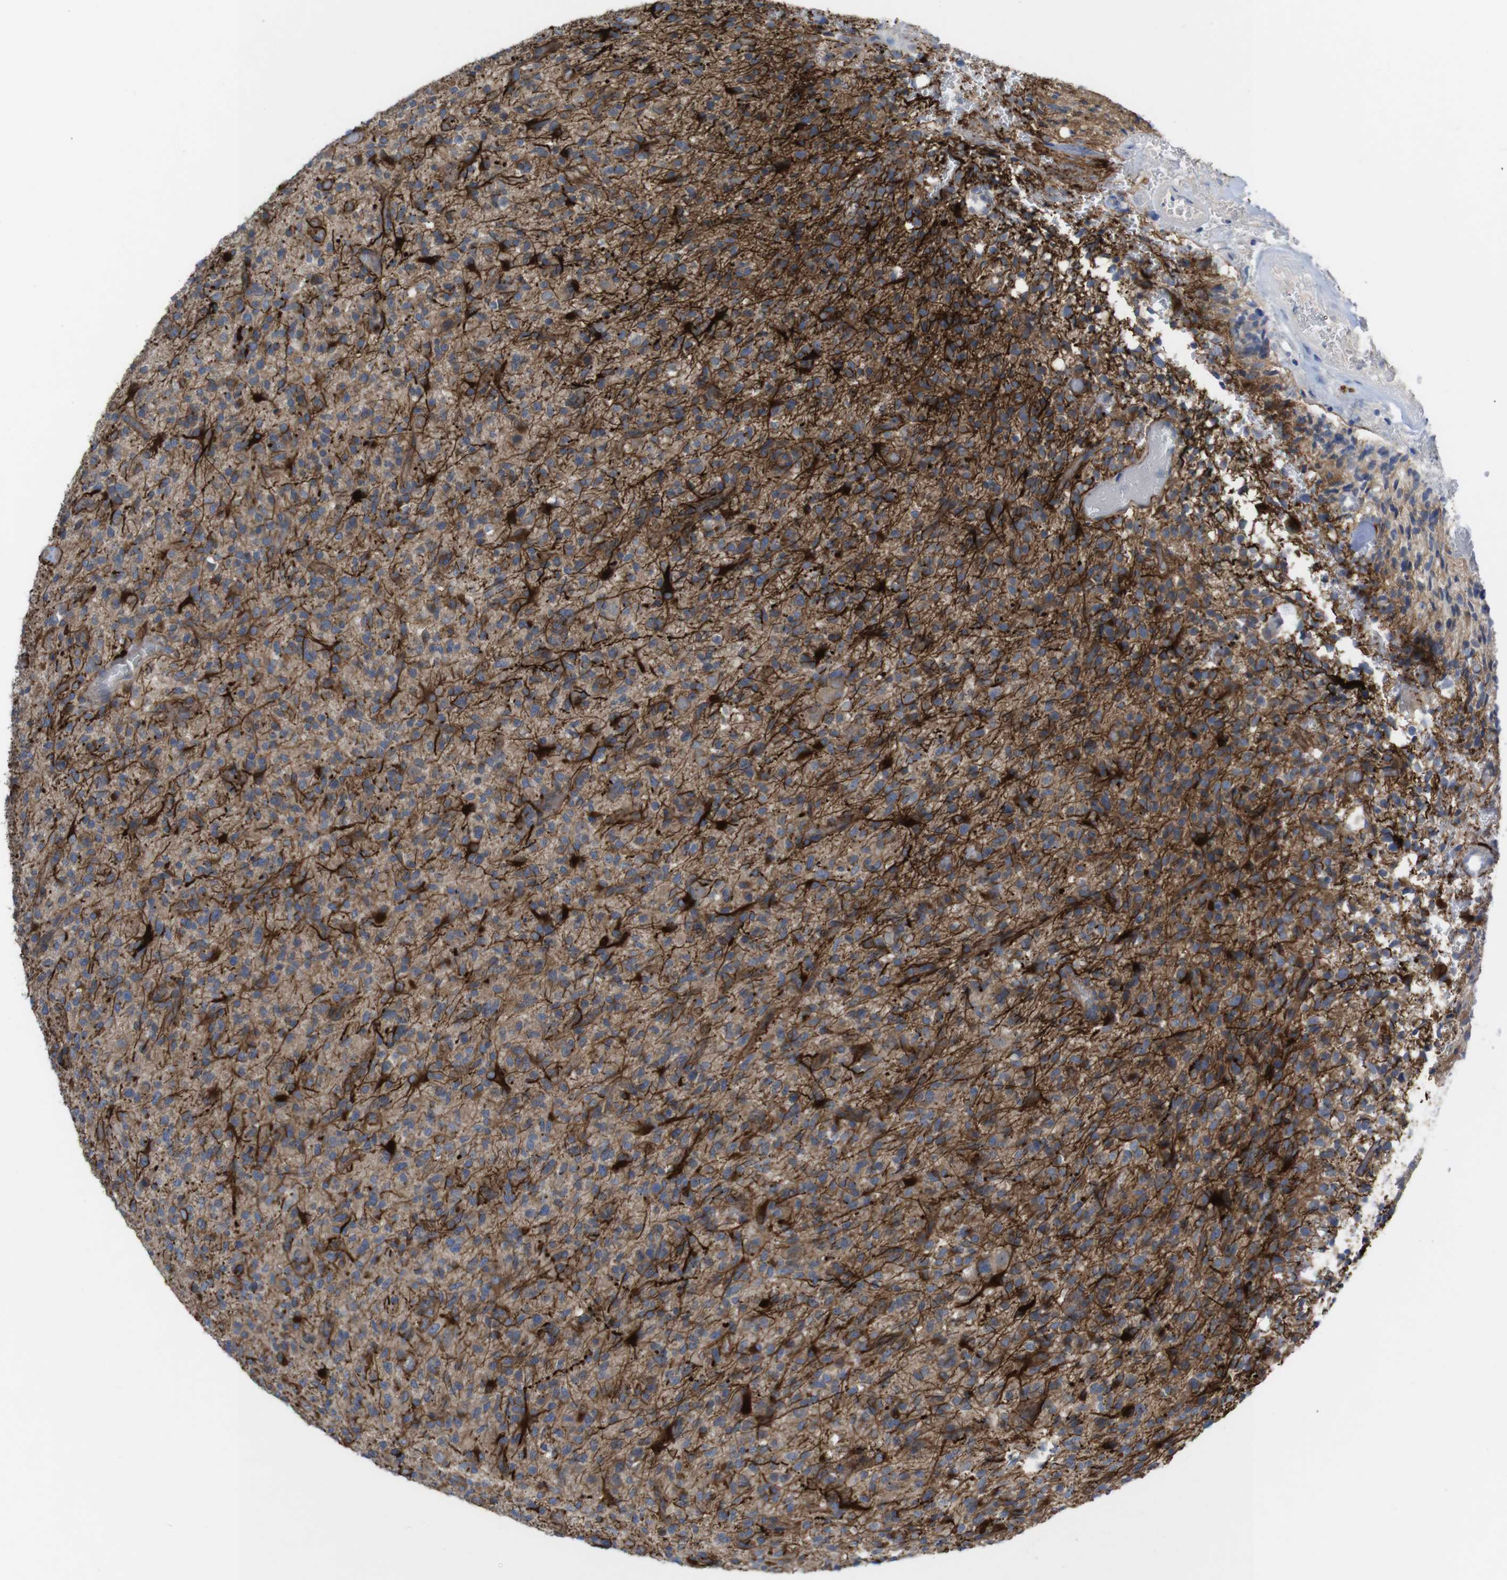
{"staining": {"intensity": "strong", "quantity": ">75%", "location": "cytoplasmic/membranous"}, "tissue": "glioma", "cell_type": "Tumor cells", "image_type": "cancer", "snomed": [{"axis": "morphology", "description": "Glioma, malignant, High grade"}, {"axis": "topography", "description": "Brain"}], "caption": "Brown immunohistochemical staining in human malignant glioma (high-grade) displays strong cytoplasmic/membranous staining in about >75% of tumor cells.", "gene": "KIDINS220", "patient": {"sex": "male", "age": 71}}